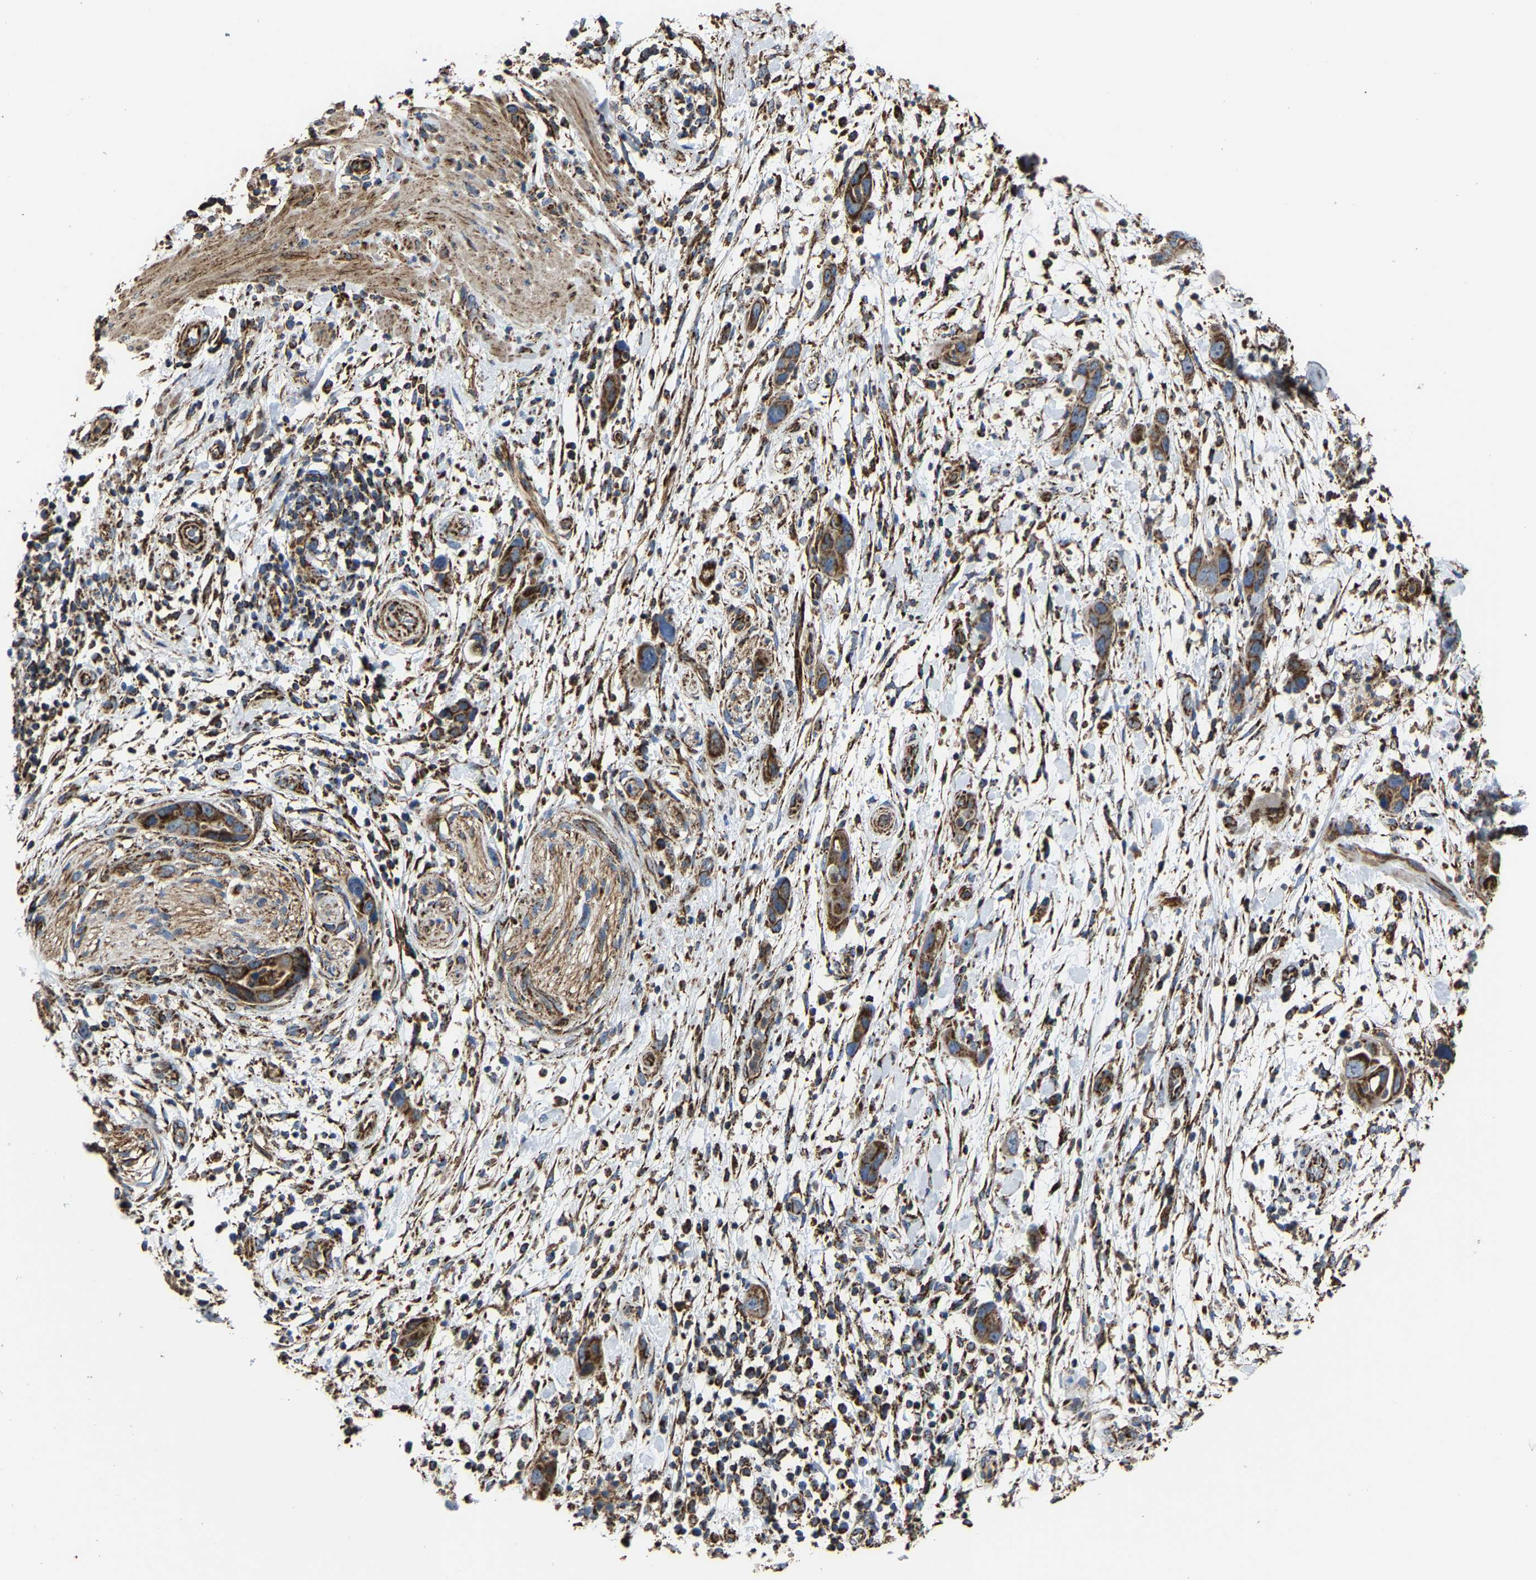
{"staining": {"intensity": "strong", "quantity": ">75%", "location": "cytoplasmic/membranous"}, "tissue": "pancreatic cancer", "cell_type": "Tumor cells", "image_type": "cancer", "snomed": [{"axis": "morphology", "description": "Adenocarcinoma, NOS"}, {"axis": "topography", "description": "Pancreas"}], "caption": "High-power microscopy captured an immunohistochemistry (IHC) photomicrograph of pancreatic cancer (adenocarcinoma), revealing strong cytoplasmic/membranous staining in about >75% of tumor cells. The staining was performed using DAB (3,3'-diaminobenzidine) to visualize the protein expression in brown, while the nuclei were stained in blue with hematoxylin (Magnification: 20x).", "gene": "NDUFV3", "patient": {"sex": "female", "age": 71}}